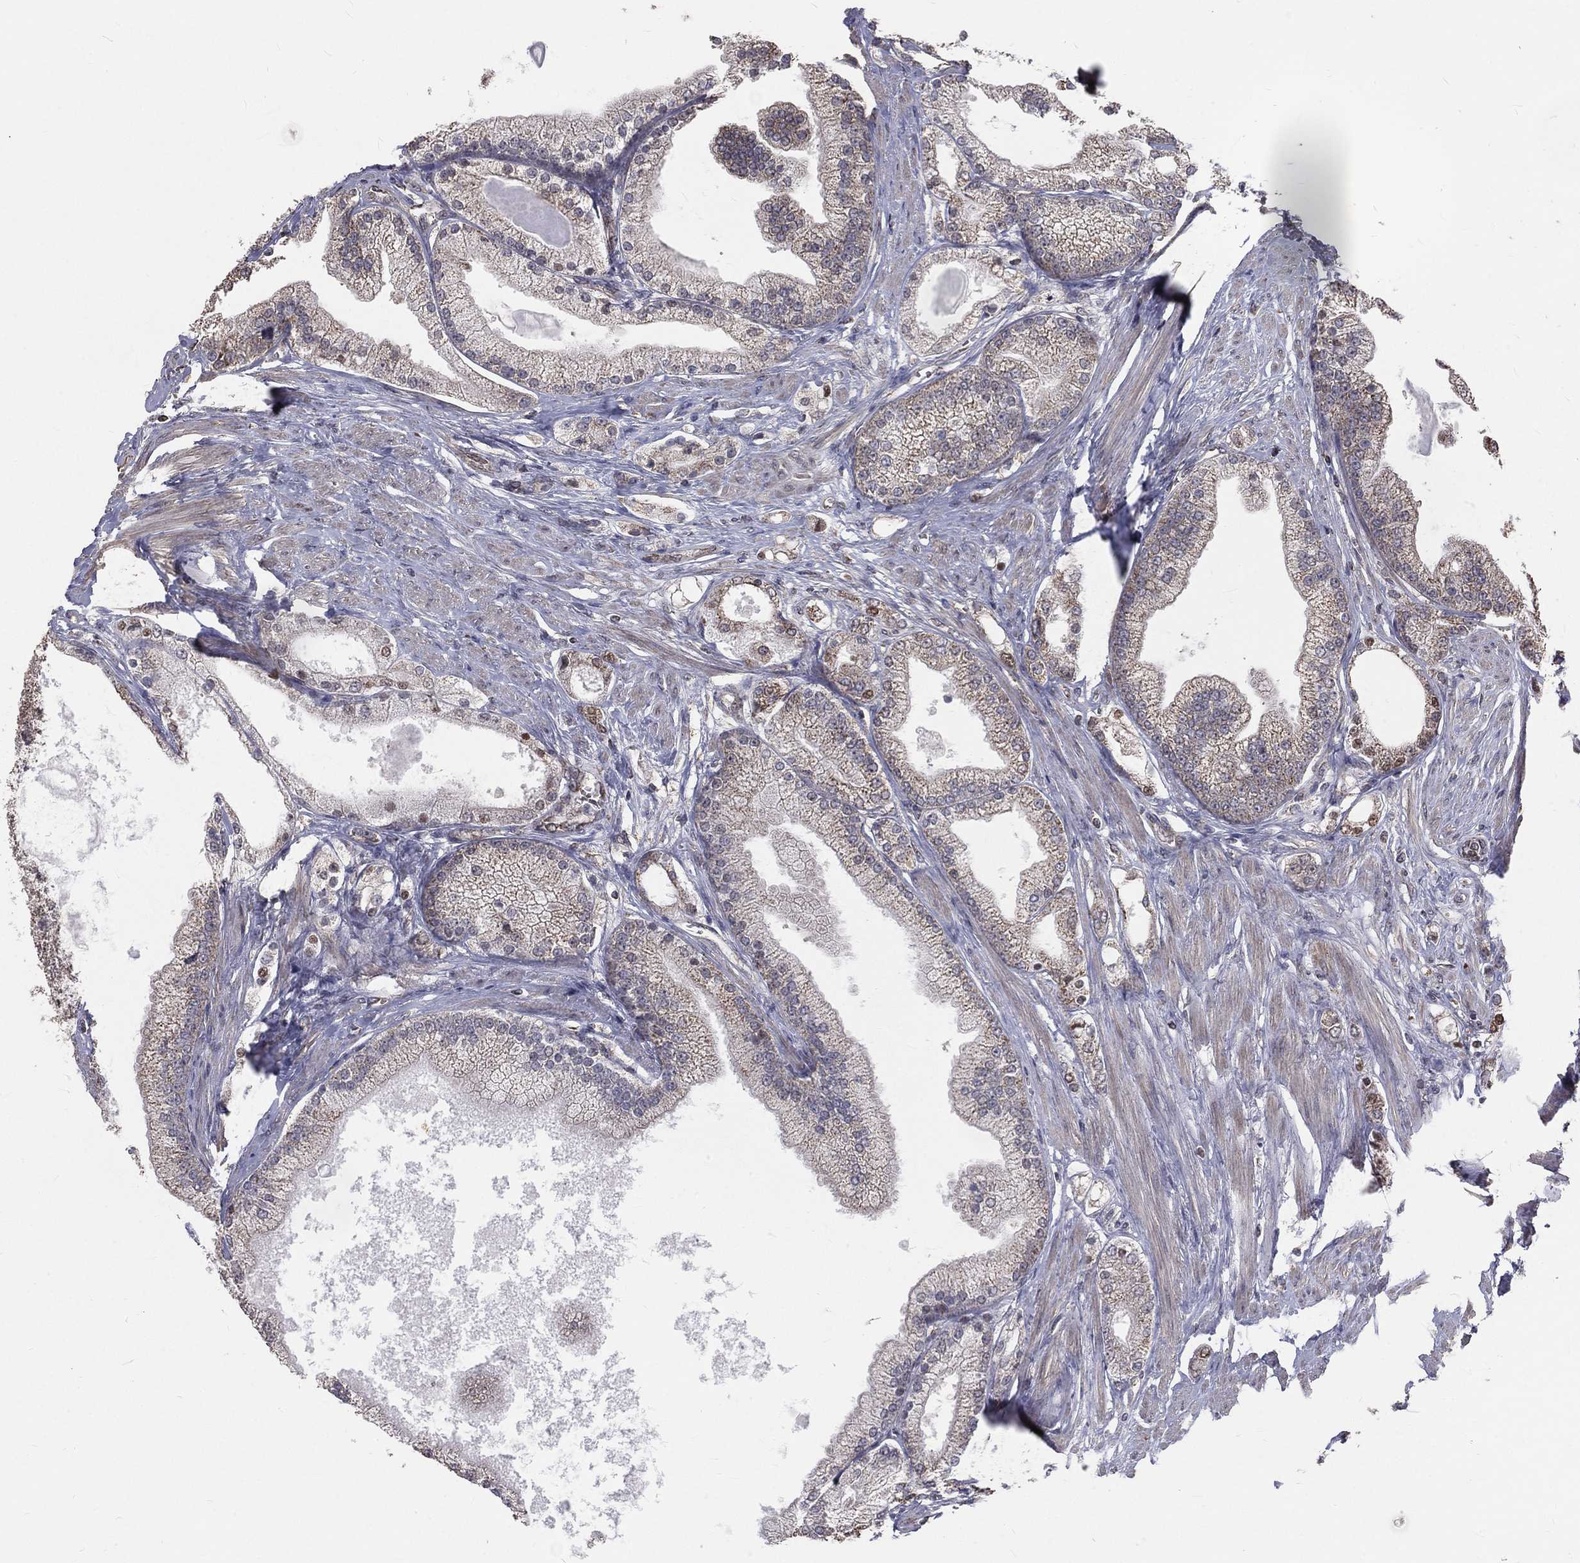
{"staining": {"intensity": "weak", "quantity": "<25%", "location": "cytoplasmic/membranous"}, "tissue": "prostate cancer", "cell_type": "Tumor cells", "image_type": "cancer", "snomed": [{"axis": "morphology", "description": "Adenocarcinoma, NOS"}, {"axis": "topography", "description": "Prostate and seminal vesicle, NOS"}, {"axis": "topography", "description": "Prostate"}], "caption": "Immunohistochemistry (IHC) histopathology image of neoplastic tissue: human prostate cancer (adenocarcinoma) stained with DAB (3,3'-diaminobenzidine) demonstrates no significant protein staining in tumor cells. (Brightfield microscopy of DAB immunohistochemistry at high magnification).", "gene": "MRPL46", "patient": {"sex": "male", "age": 67}}